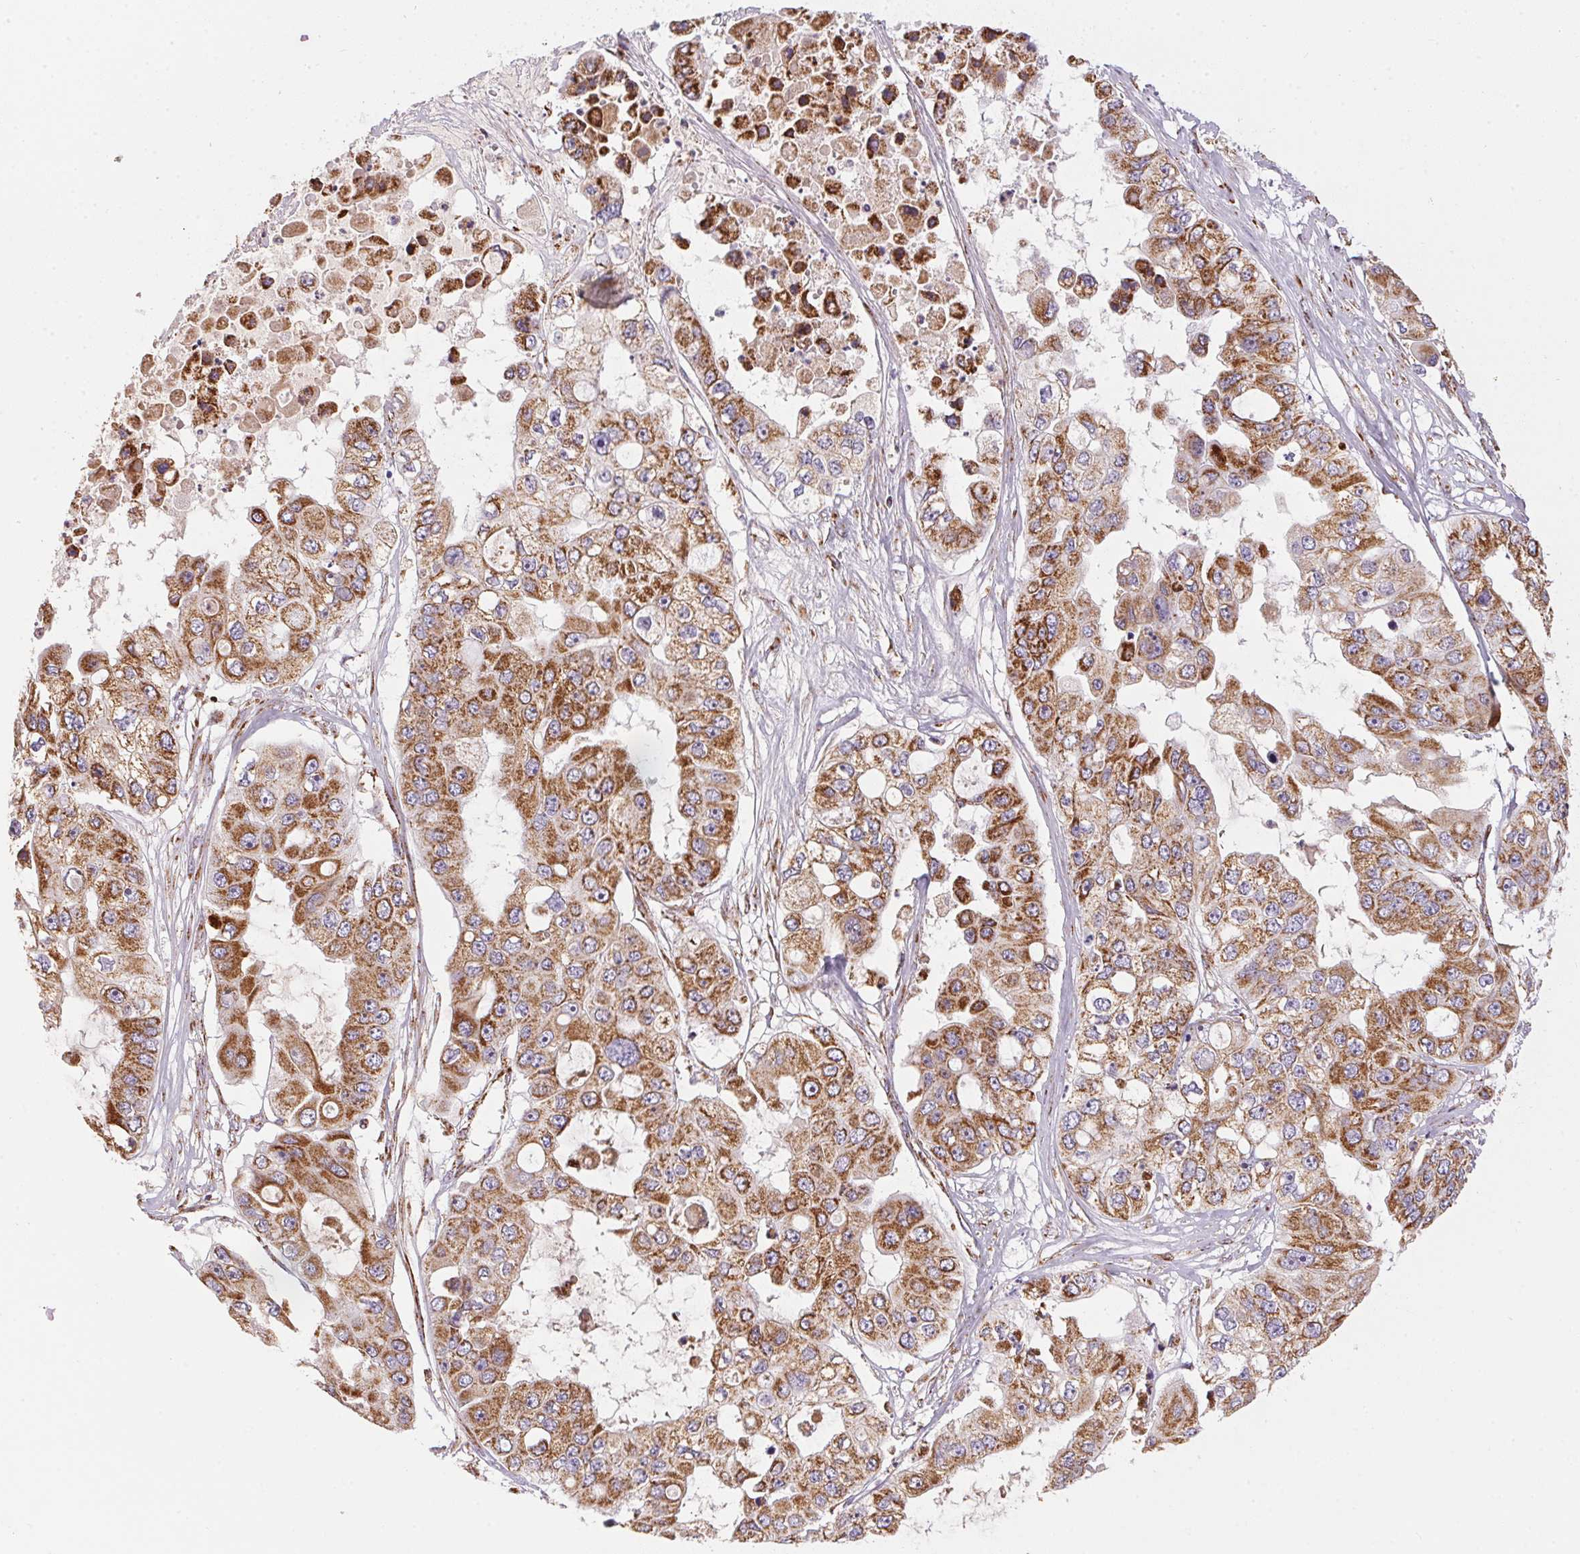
{"staining": {"intensity": "strong", "quantity": ">75%", "location": "cytoplasmic/membranous"}, "tissue": "ovarian cancer", "cell_type": "Tumor cells", "image_type": "cancer", "snomed": [{"axis": "morphology", "description": "Cystadenocarcinoma, serous, NOS"}, {"axis": "topography", "description": "Ovary"}], "caption": "Brown immunohistochemical staining in human serous cystadenocarcinoma (ovarian) exhibits strong cytoplasmic/membranous staining in approximately >75% of tumor cells.", "gene": "NDUFS2", "patient": {"sex": "female", "age": 56}}